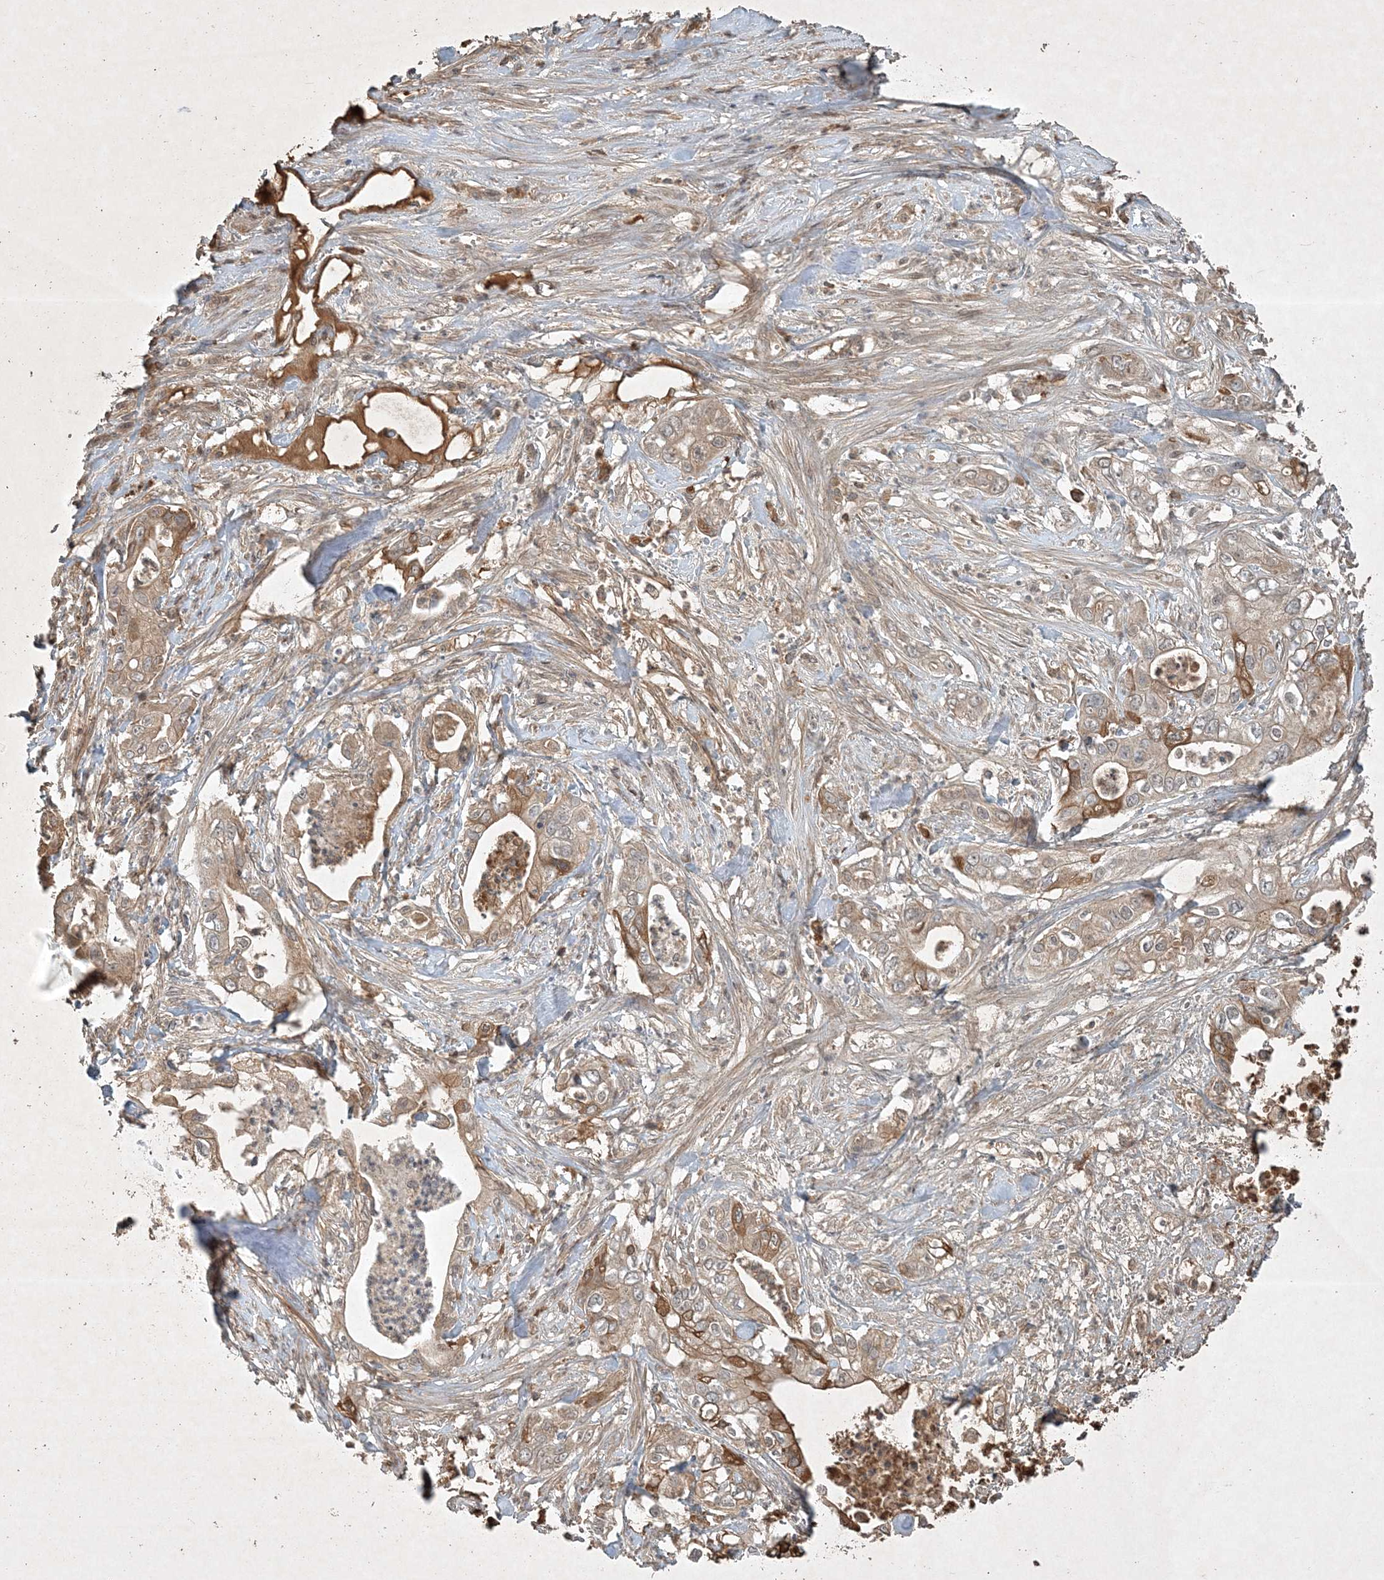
{"staining": {"intensity": "moderate", "quantity": "25%-75%", "location": "cytoplasmic/membranous"}, "tissue": "pancreatic cancer", "cell_type": "Tumor cells", "image_type": "cancer", "snomed": [{"axis": "morphology", "description": "Adenocarcinoma, NOS"}, {"axis": "topography", "description": "Pancreas"}], "caption": "Pancreatic cancer (adenocarcinoma) stained with immunohistochemistry (IHC) exhibits moderate cytoplasmic/membranous positivity in approximately 25%-75% of tumor cells.", "gene": "TNFAIP6", "patient": {"sex": "female", "age": 78}}